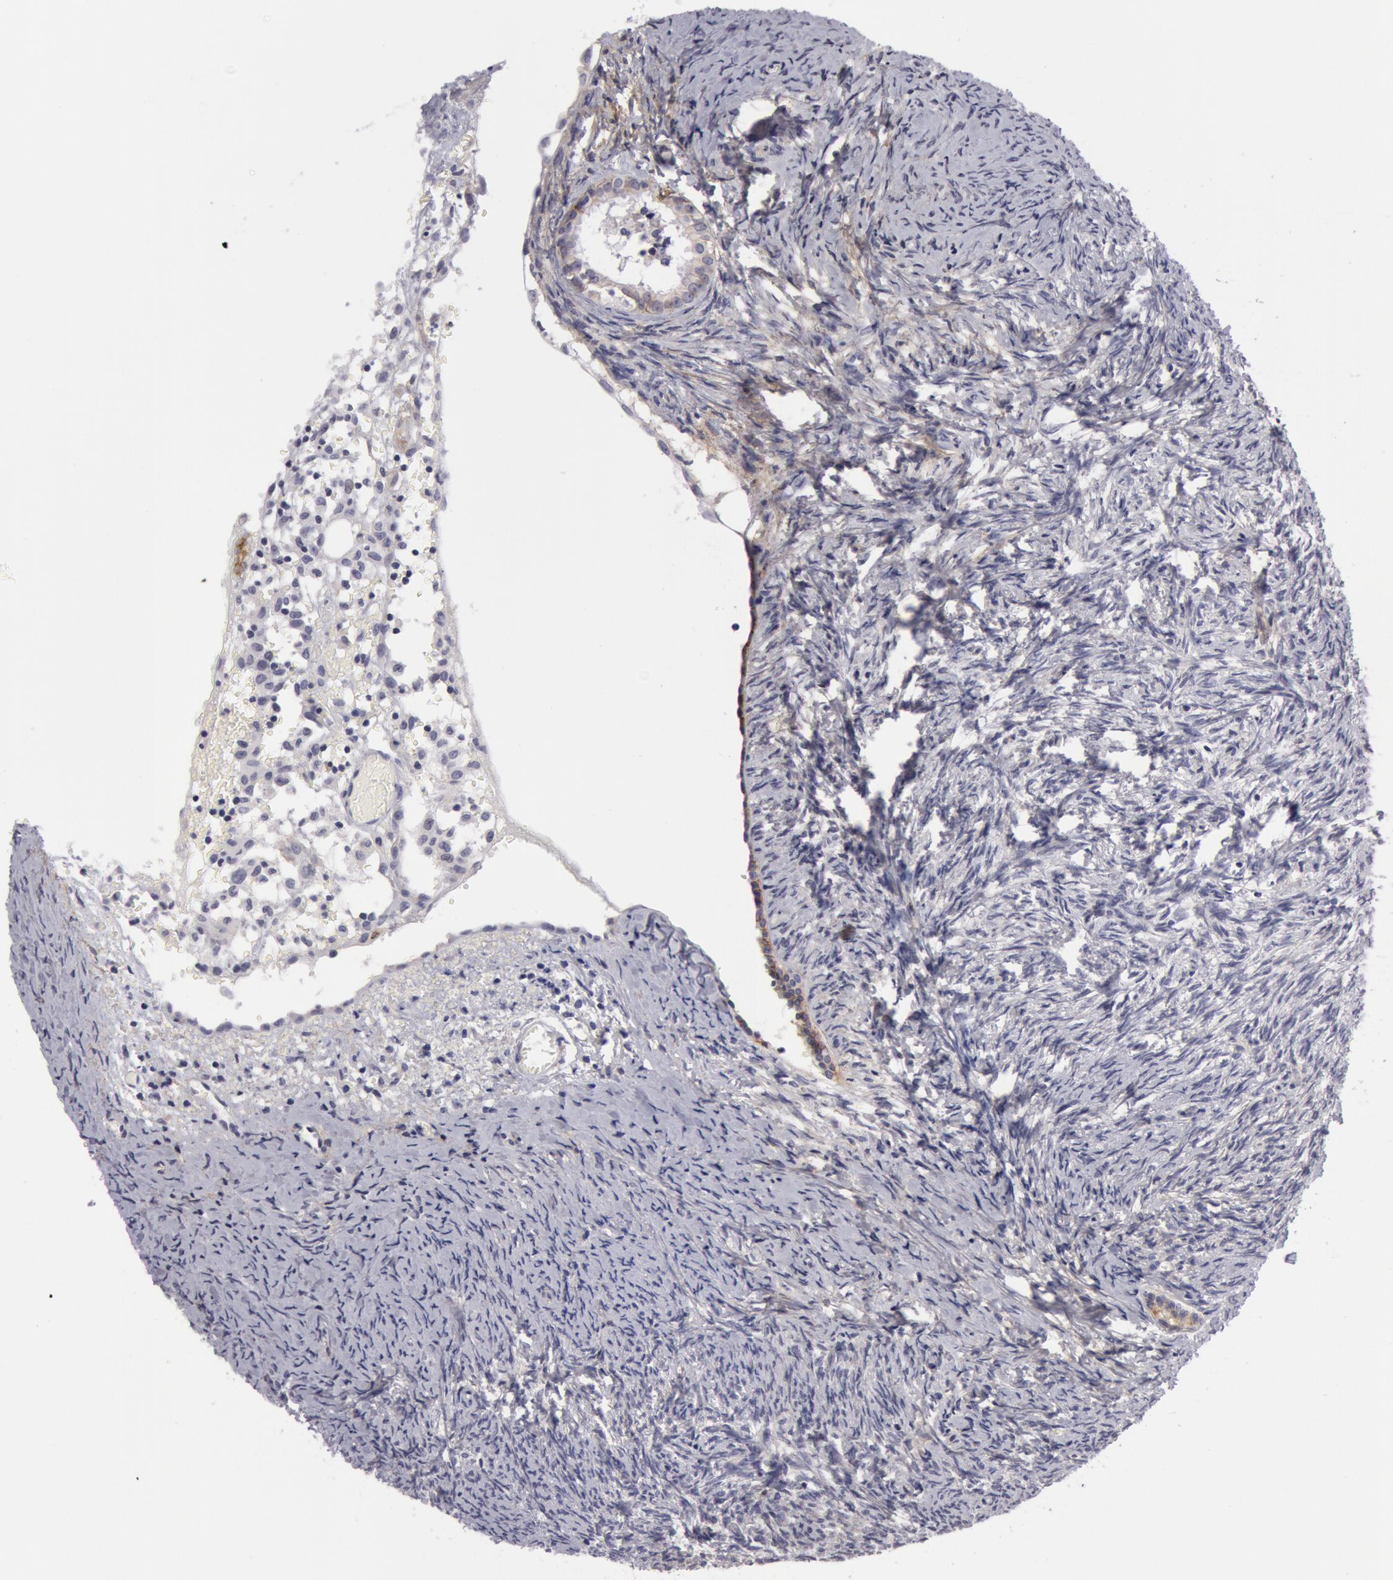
{"staining": {"intensity": "negative", "quantity": "none", "location": "none"}, "tissue": "ovary", "cell_type": "Follicle cells", "image_type": "normal", "snomed": [{"axis": "morphology", "description": "Normal tissue, NOS"}, {"axis": "topography", "description": "Ovary"}], "caption": "High power microscopy histopathology image of an immunohistochemistry (IHC) photomicrograph of unremarkable ovary, revealing no significant staining in follicle cells.", "gene": "NLGN4X", "patient": {"sex": "female", "age": 54}}